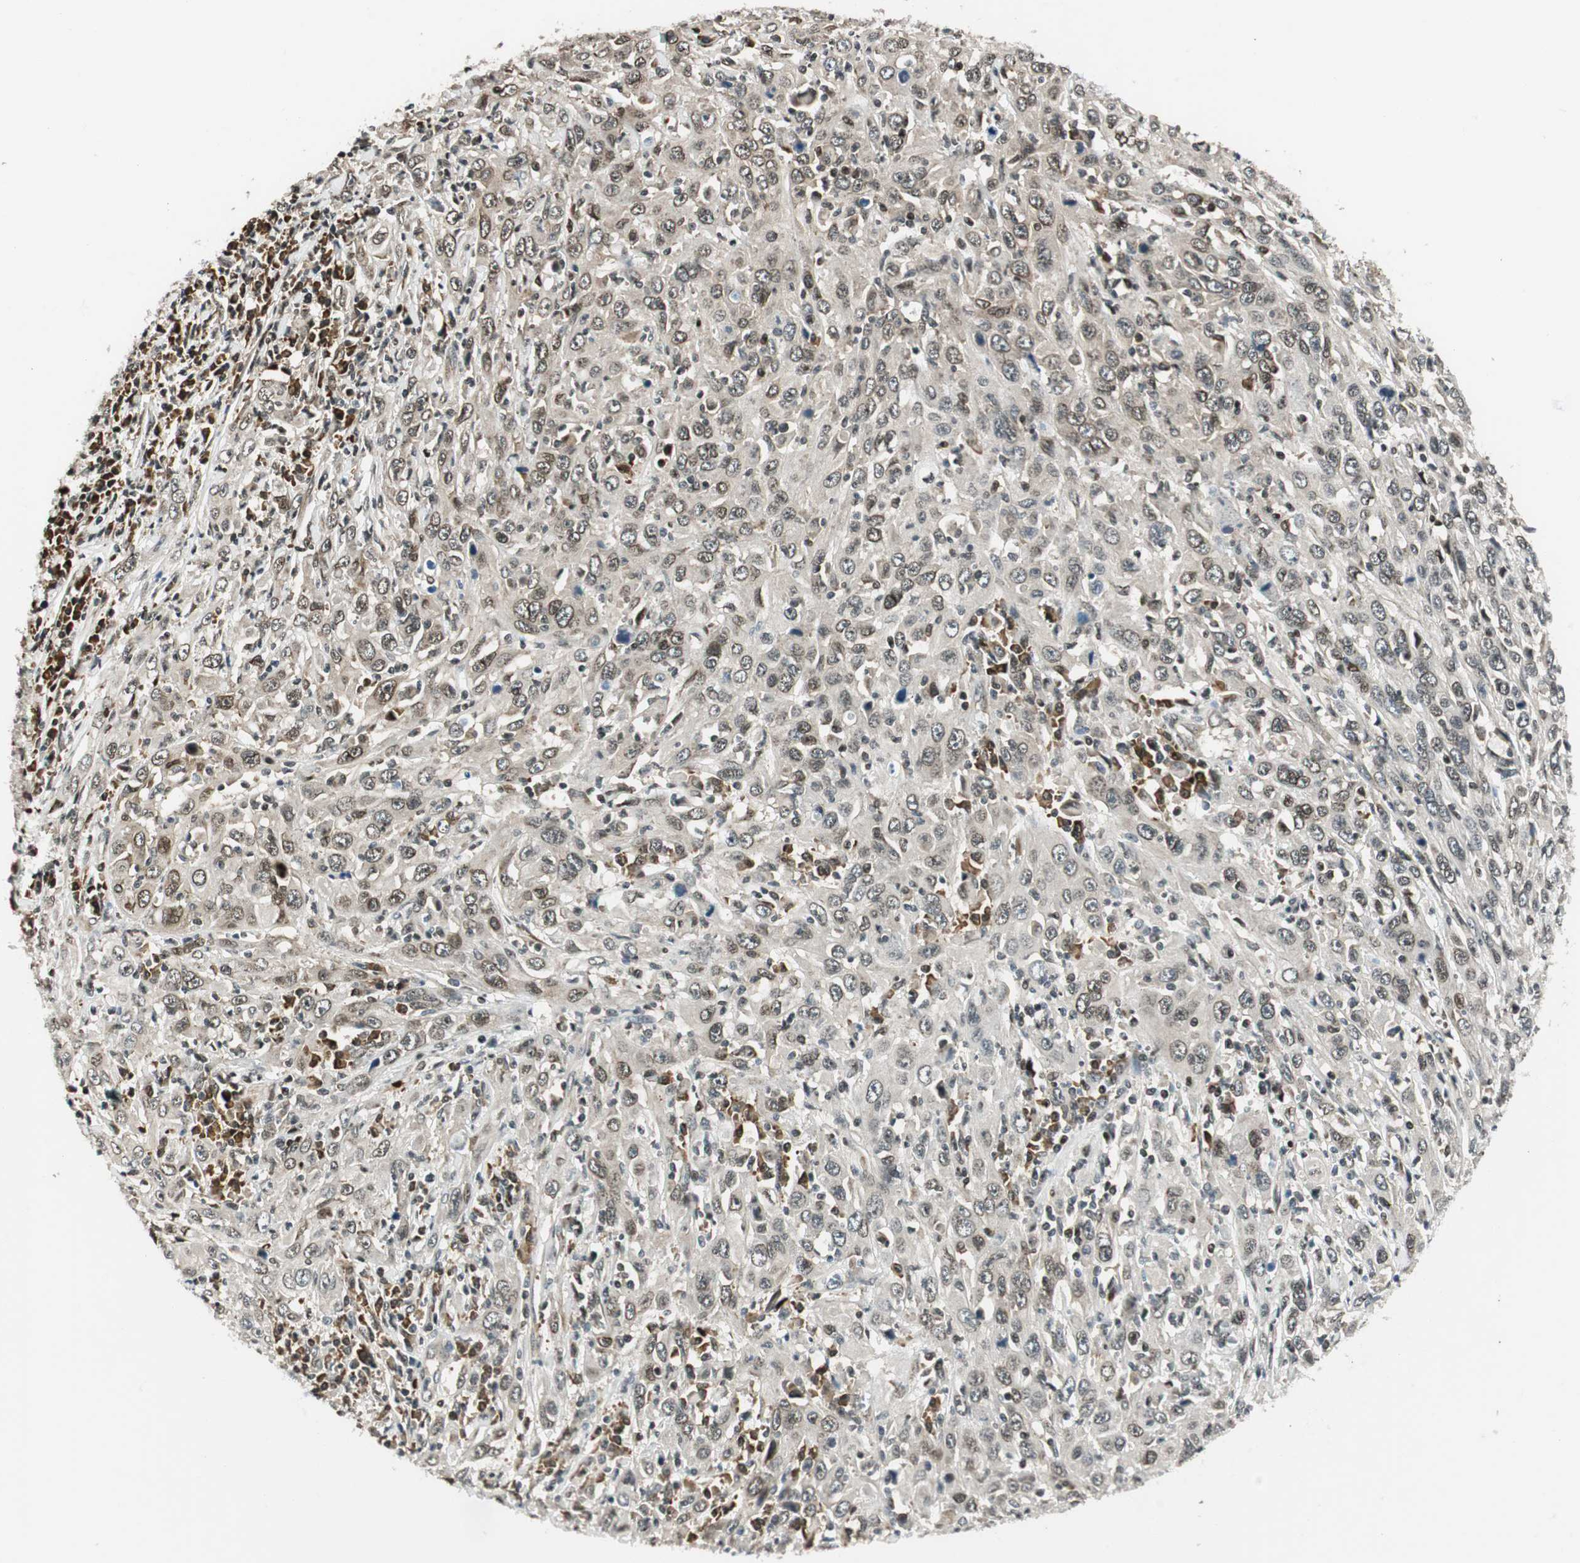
{"staining": {"intensity": "weak", "quantity": ">75%", "location": "nuclear"}, "tissue": "cervical cancer", "cell_type": "Tumor cells", "image_type": "cancer", "snomed": [{"axis": "morphology", "description": "Squamous cell carcinoma, NOS"}, {"axis": "topography", "description": "Cervix"}], "caption": "DAB (3,3'-diaminobenzidine) immunohistochemical staining of human cervical squamous cell carcinoma reveals weak nuclear protein positivity in approximately >75% of tumor cells.", "gene": "RING1", "patient": {"sex": "female", "age": 46}}